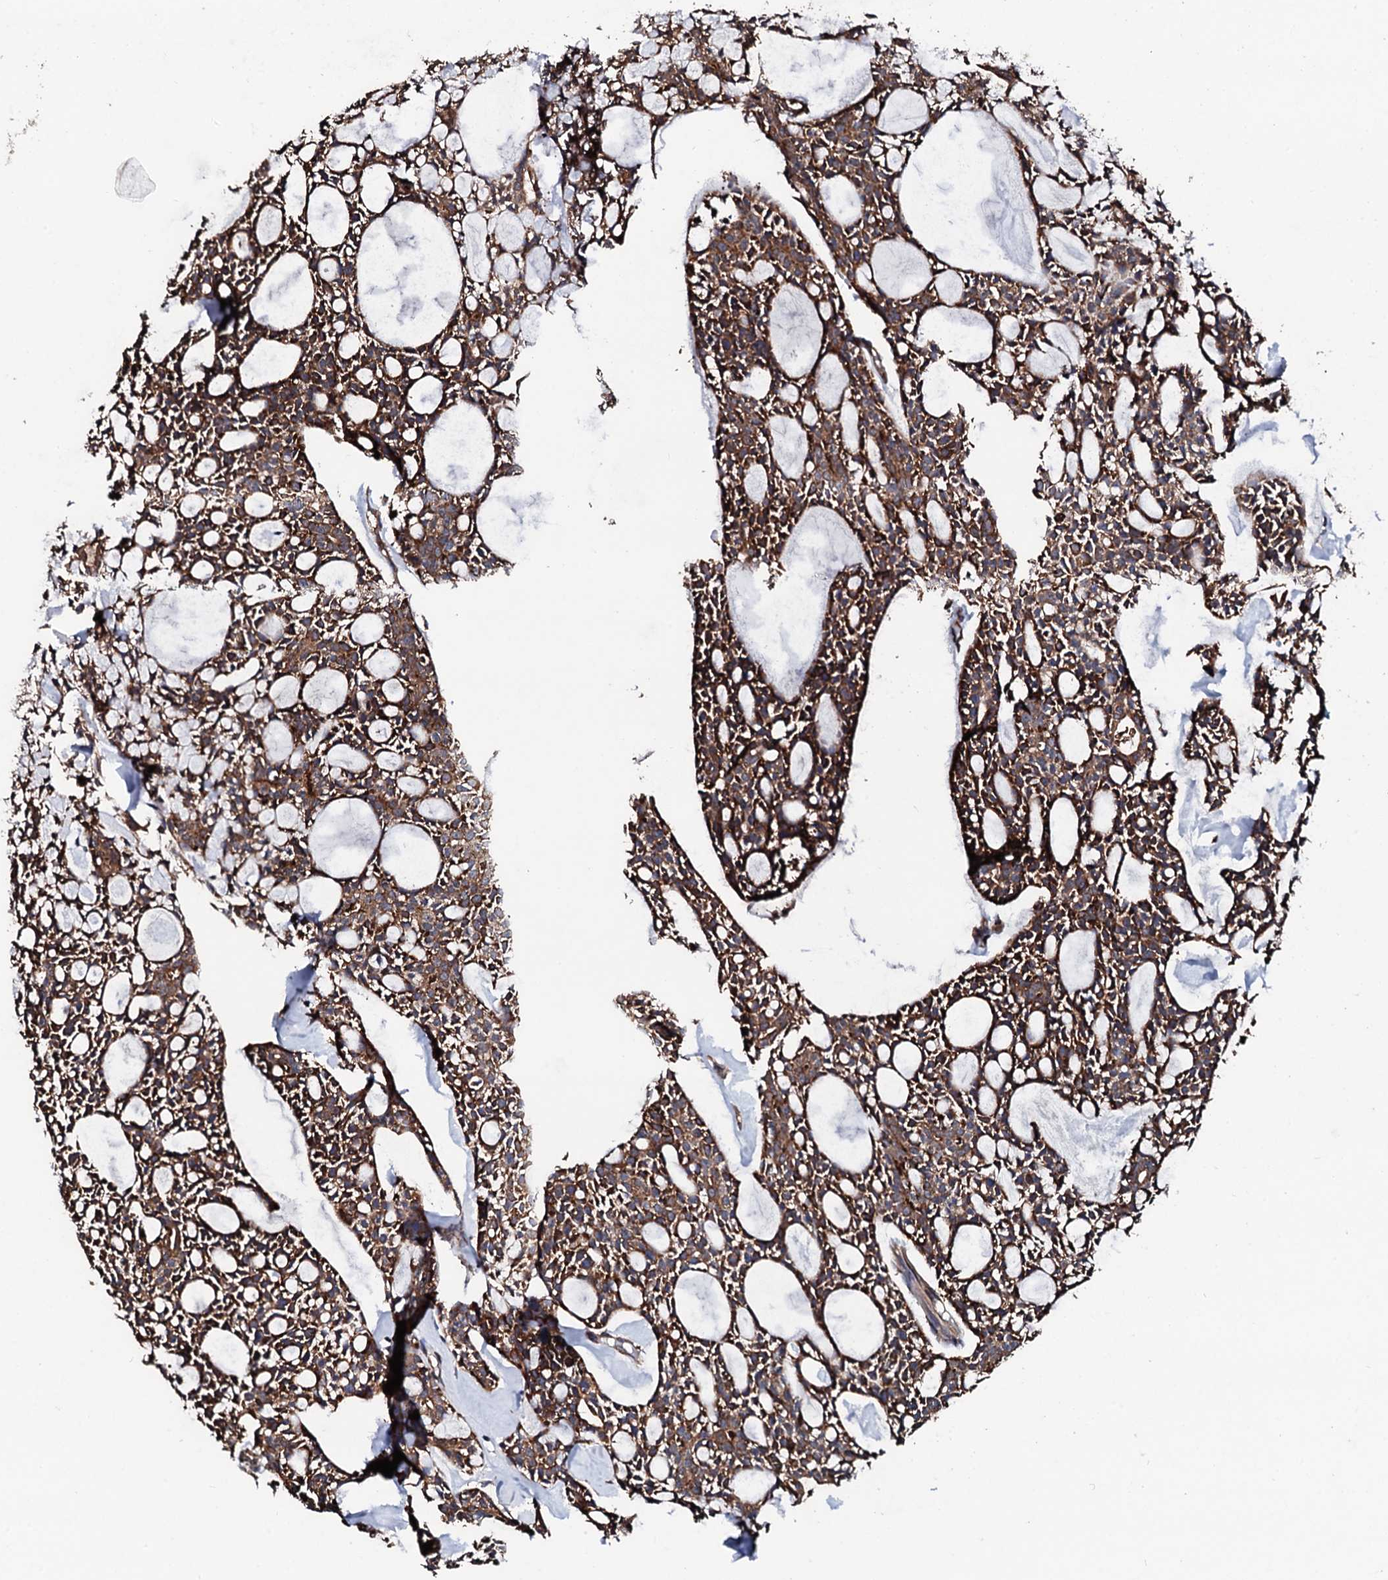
{"staining": {"intensity": "strong", "quantity": ">75%", "location": "cytoplasmic/membranous"}, "tissue": "head and neck cancer", "cell_type": "Tumor cells", "image_type": "cancer", "snomed": [{"axis": "morphology", "description": "Adenocarcinoma, NOS"}, {"axis": "topography", "description": "Salivary gland"}, {"axis": "topography", "description": "Head-Neck"}], "caption": "Head and neck cancer (adenocarcinoma) stained with a brown dye demonstrates strong cytoplasmic/membranous positive staining in about >75% of tumor cells.", "gene": "CKAP5", "patient": {"sex": "male", "age": 55}}